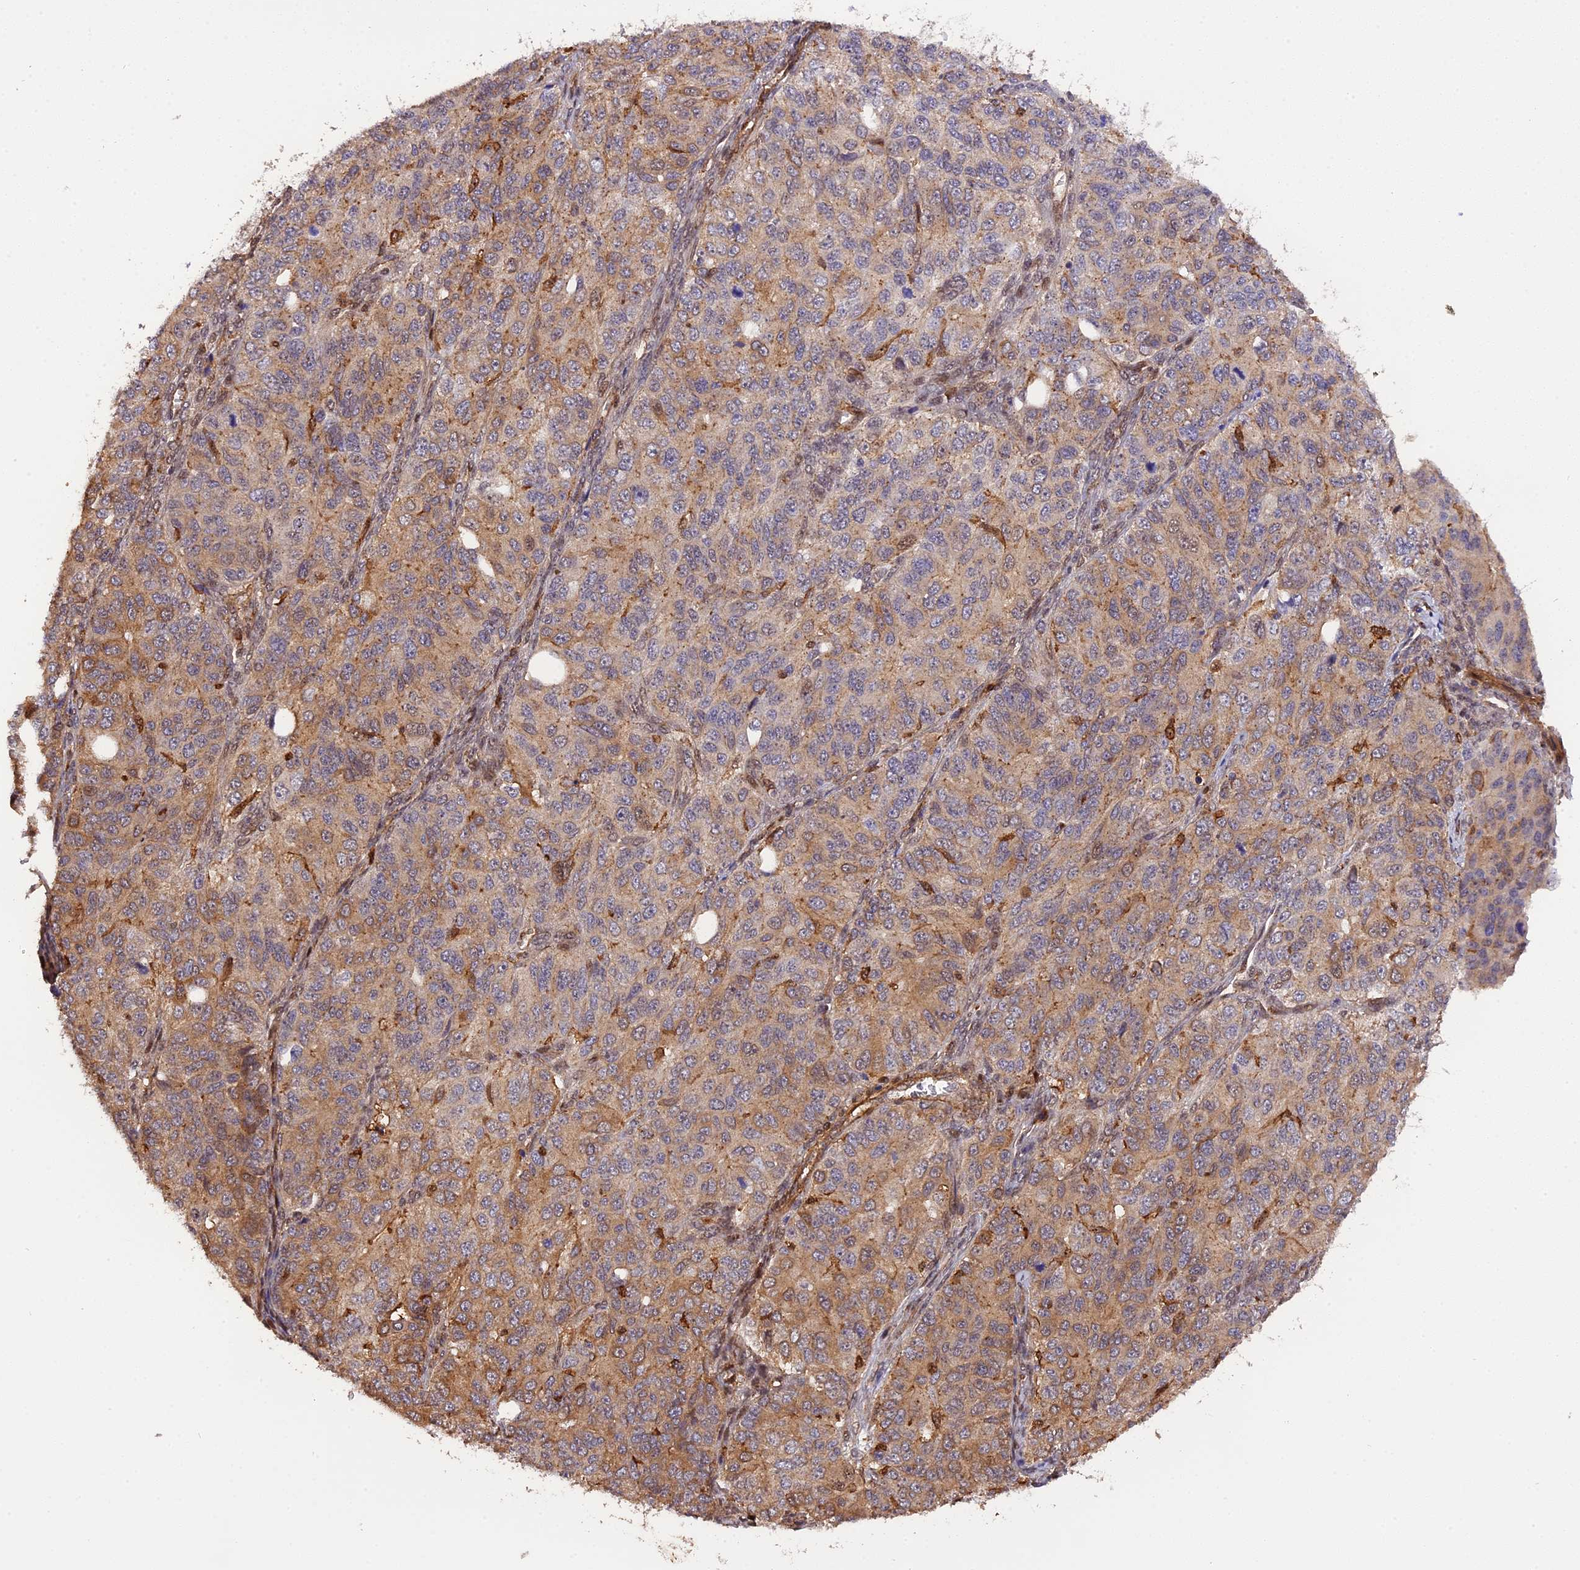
{"staining": {"intensity": "moderate", "quantity": ">75%", "location": "cytoplasmic/membranous"}, "tissue": "ovarian cancer", "cell_type": "Tumor cells", "image_type": "cancer", "snomed": [{"axis": "morphology", "description": "Carcinoma, endometroid"}, {"axis": "topography", "description": "Ovary"}], "caption": "The micrograph reveals staining of ovarian endometroid carcinoma, revealing moderate cytoplasmic/membranous protein positivity (brown color) within tumor cells.", "gene": "HERPUD1", "patient": {"sex": "female", "age": 51}}